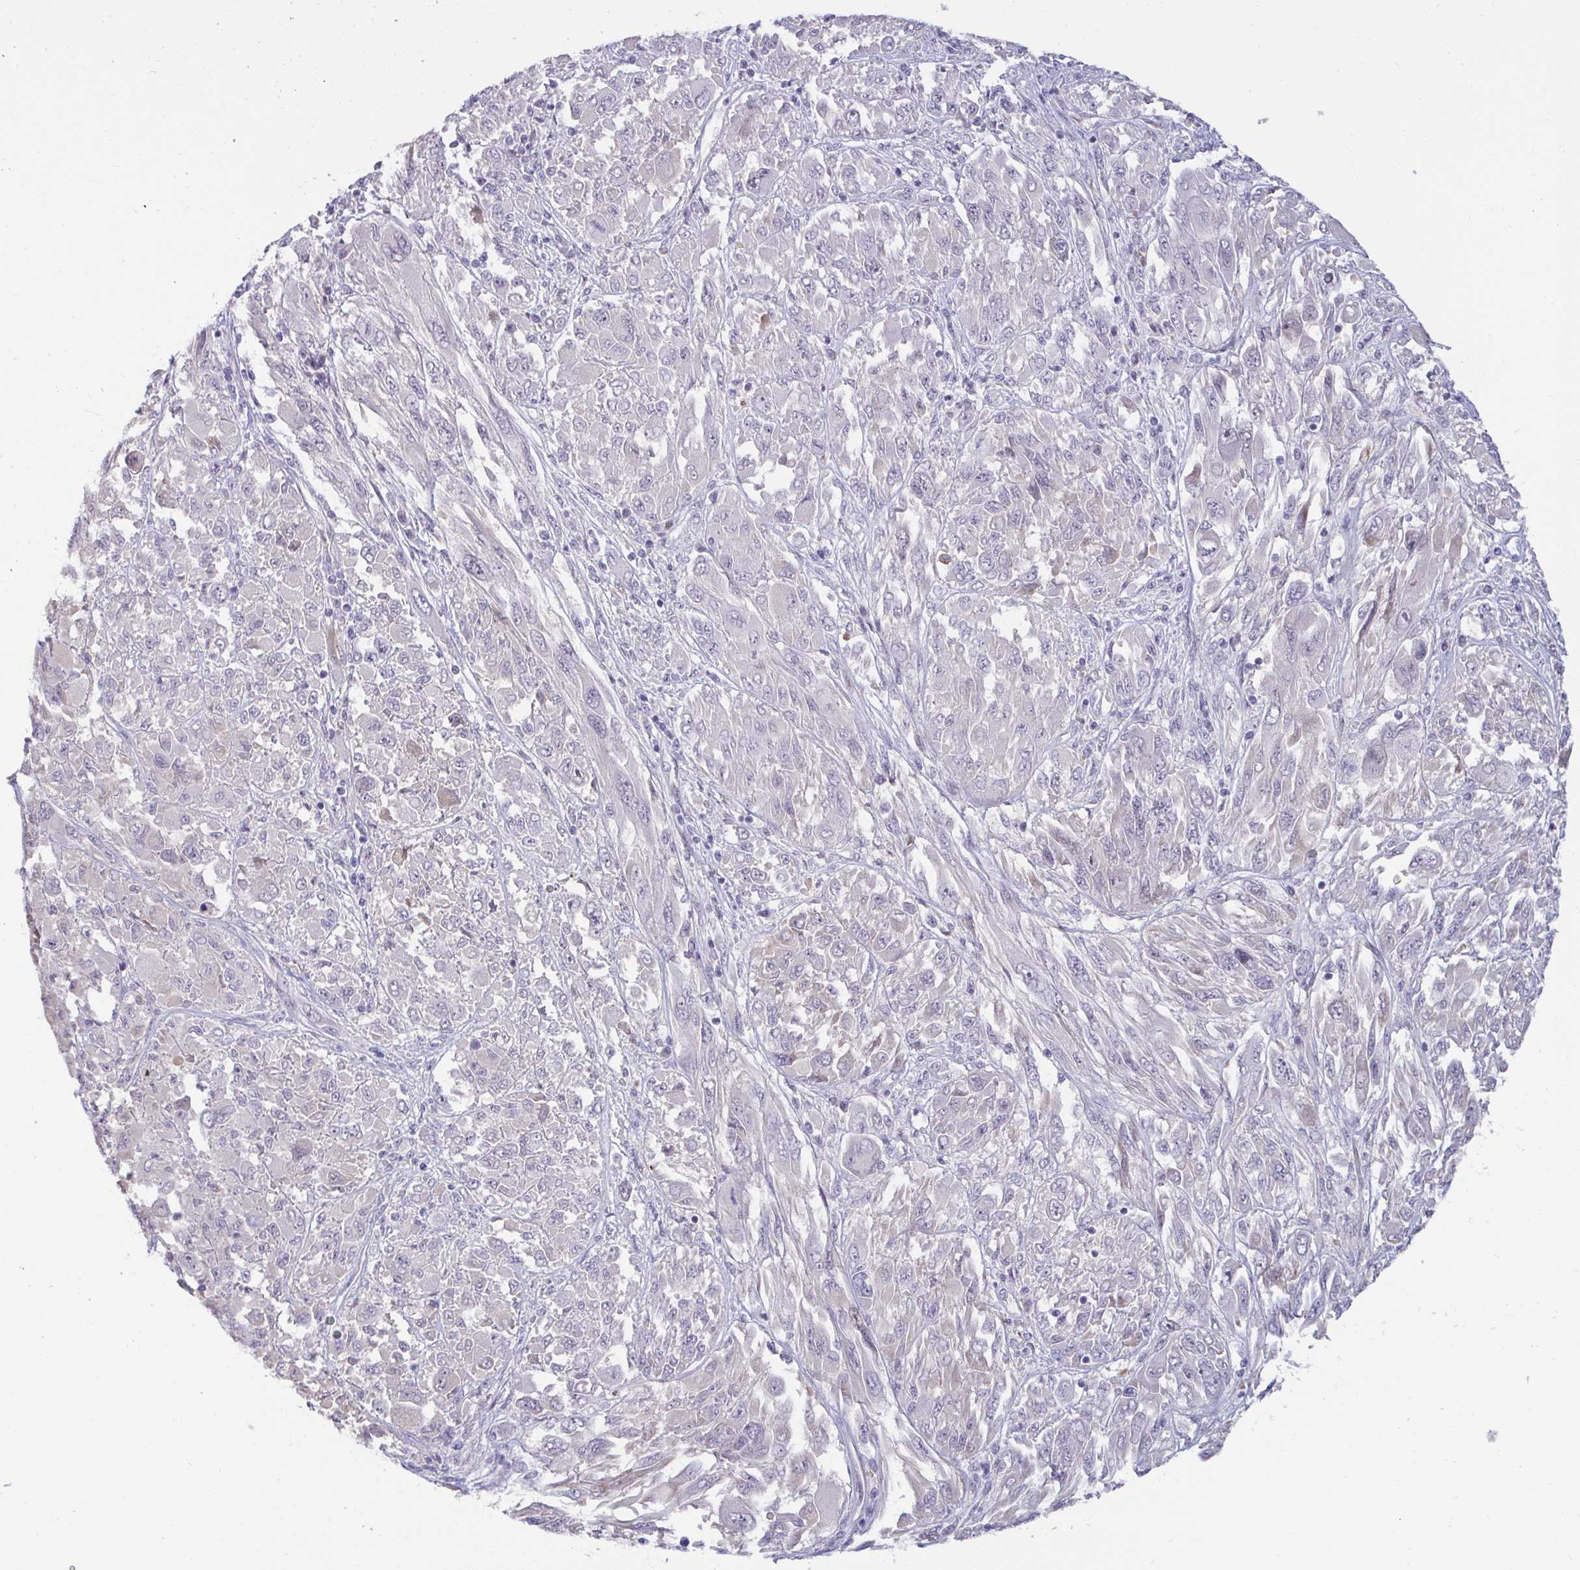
{"staining": {"intensity": "negative", "quantity": "none", "location": "none"}, "tissue": "melanoma", "cell_type": "Tumor cells", "image_type": "cancer", "snomed": [{"axis": "morphology", "description": "Malignant melanoma, NOS"}, {"axis": "topography", "description": "Skin"}], "caption": "IHC histopathology image of human malignant melanoma stained for a protein (brown), which shows no expression in tumor cells.", "gene": "GSTM1", "patient": {"sex": "female", "age": 91}}